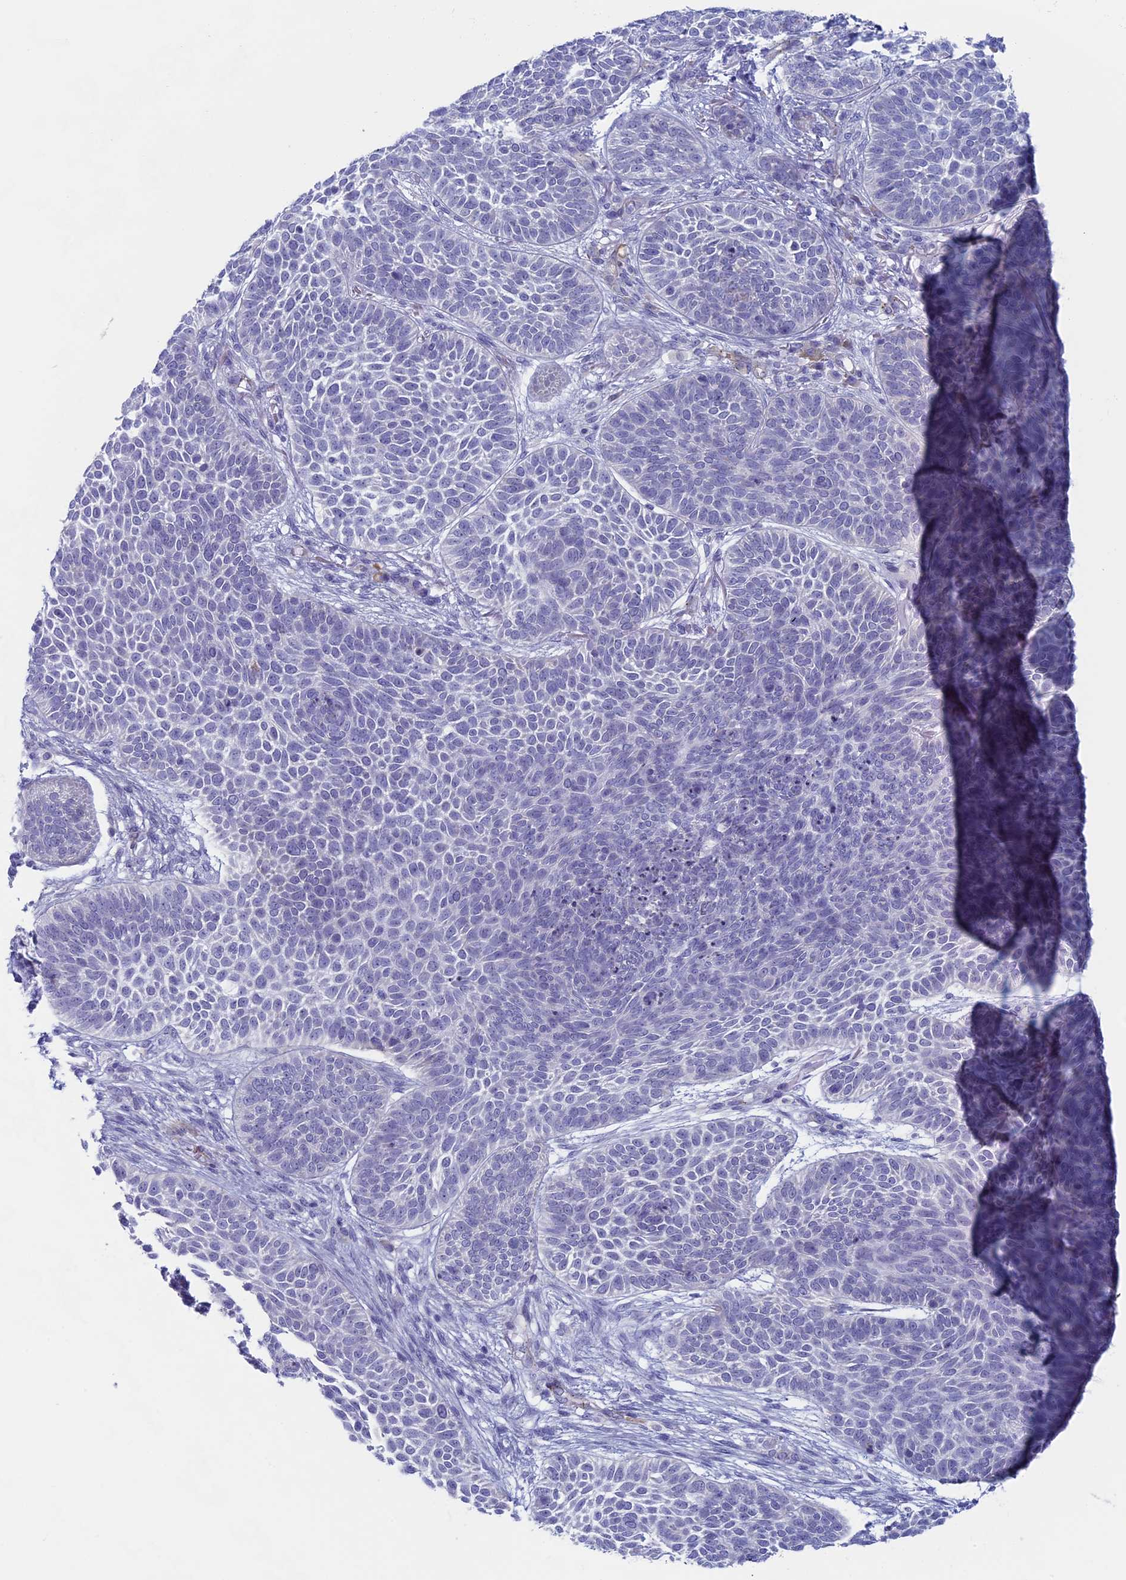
{"staining": {"intensity": "negative", "quantity": "none", "location": "none"}, "tissue": "skin cancer", "cell_type": "Tumor cells", "image_type": "cancer", "snomed": [{"axis": "morphology", "description": "Basal cell carcinoma"}, {"axis": "topography", "description": "Skin"}], "caption": "Immunohistochemistry (IHC) histopathology image of neoplastic tissue: skin cancer (basal cell carcinoma) stained with DAB reveals no significant protein expression in tumor cells.", "gene": "MAGEB6", "patient": {"sex": "male", "age": 85}}